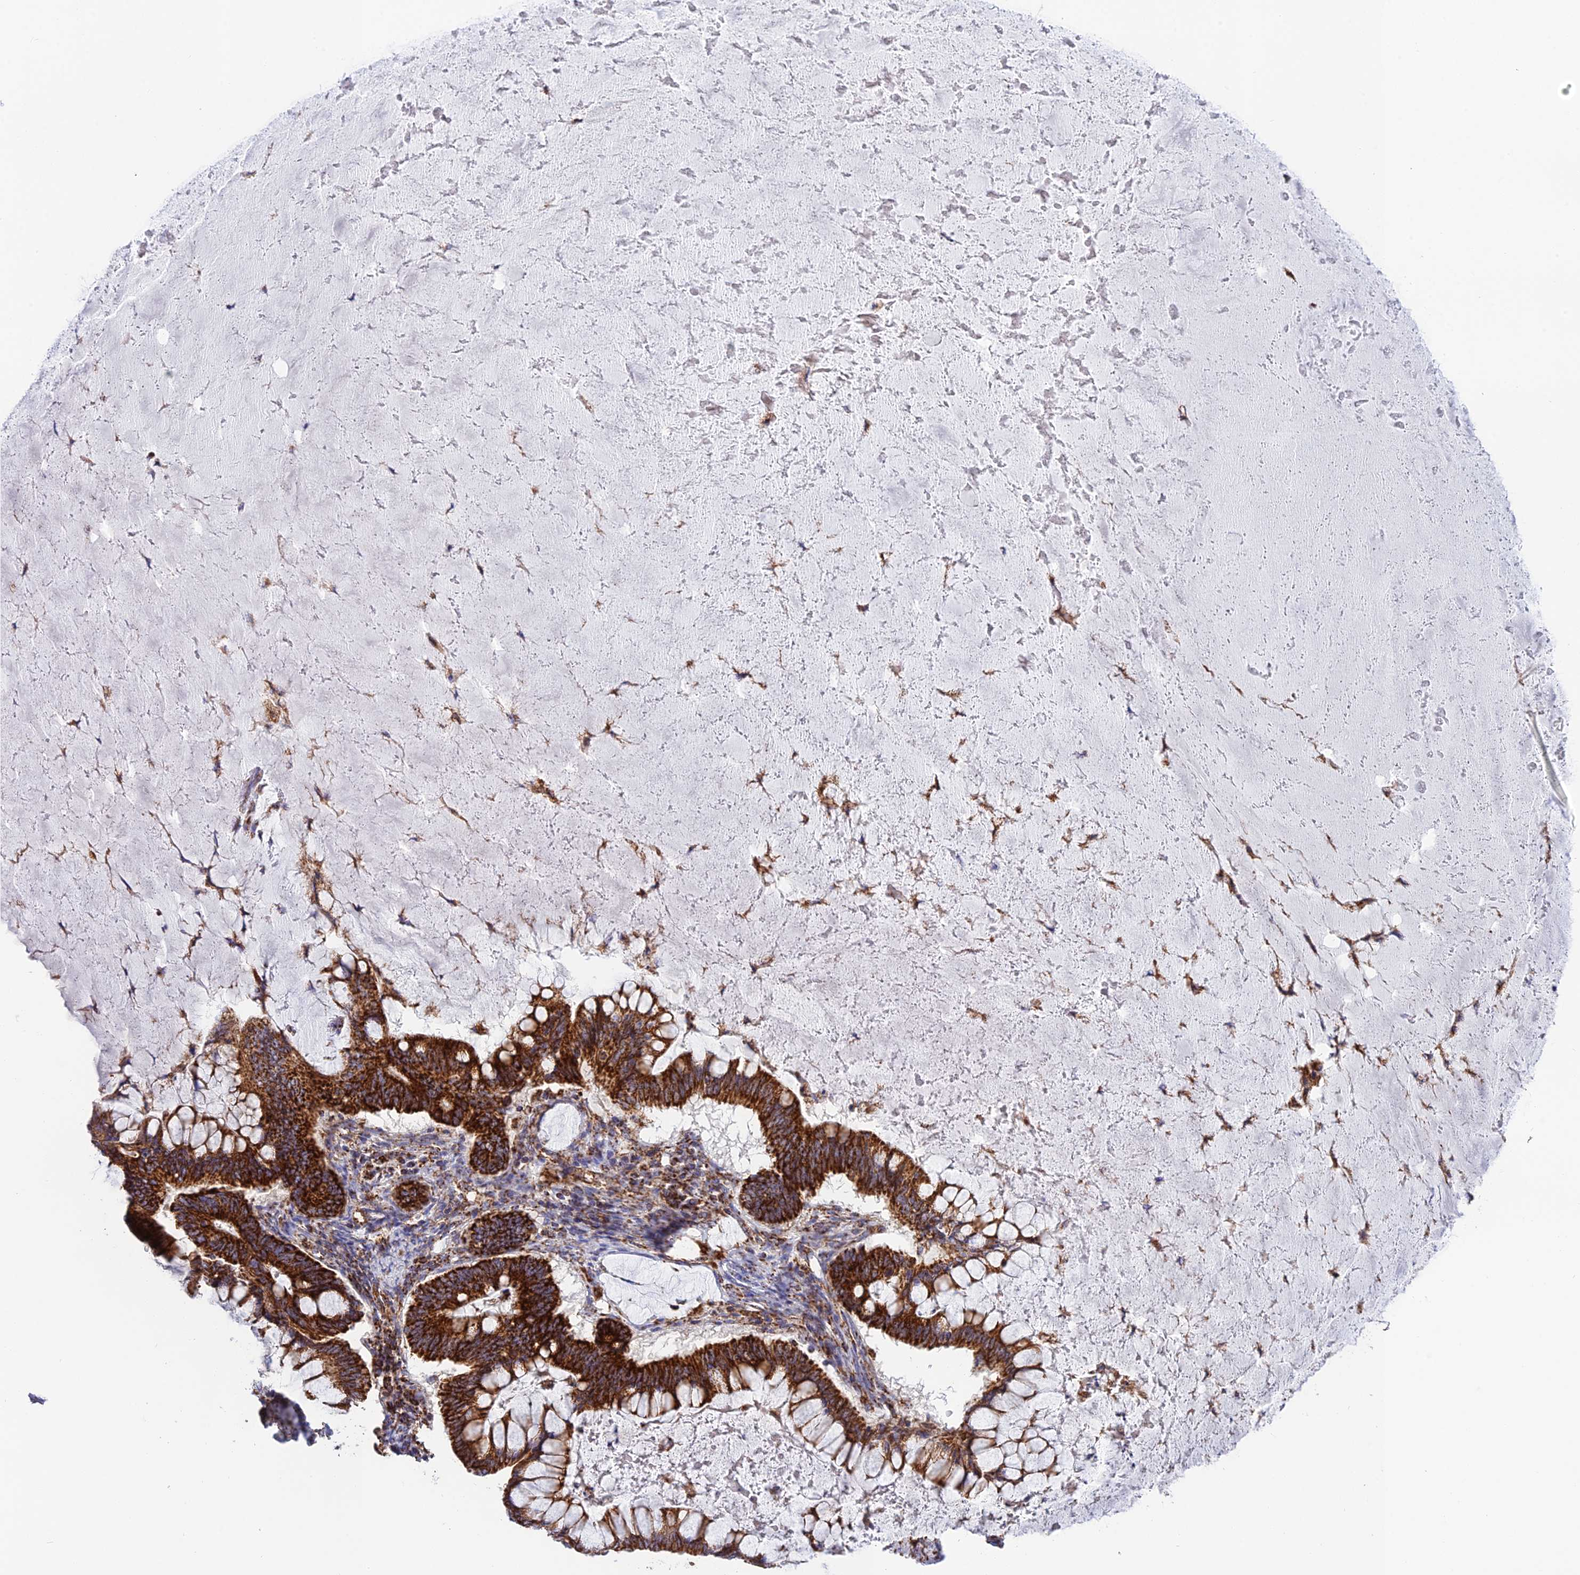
{"staining": {"intensity": "strong", "quantity": ">75%", "location": "cytoplasmic/membranous"}, "tissue": "ovarian cancer", "cell_type": "Tumor cells", "image_type": "cancer", "snomed": [{"axis": "morphology", "description": "Cystadenocarcinoma, mucinous, NOS"}, {"axis": "topography", "description": "Ovary"}], "caption": "Human ovarian cancer (mucinous cystadenocarcinoma) stained with a brown dye reveals strong cytoplasmic/membranous positive expression in about >75% of tumor cells.", "gene": "CHCHD3", "patient": {"sex": "female", "age": 61}}